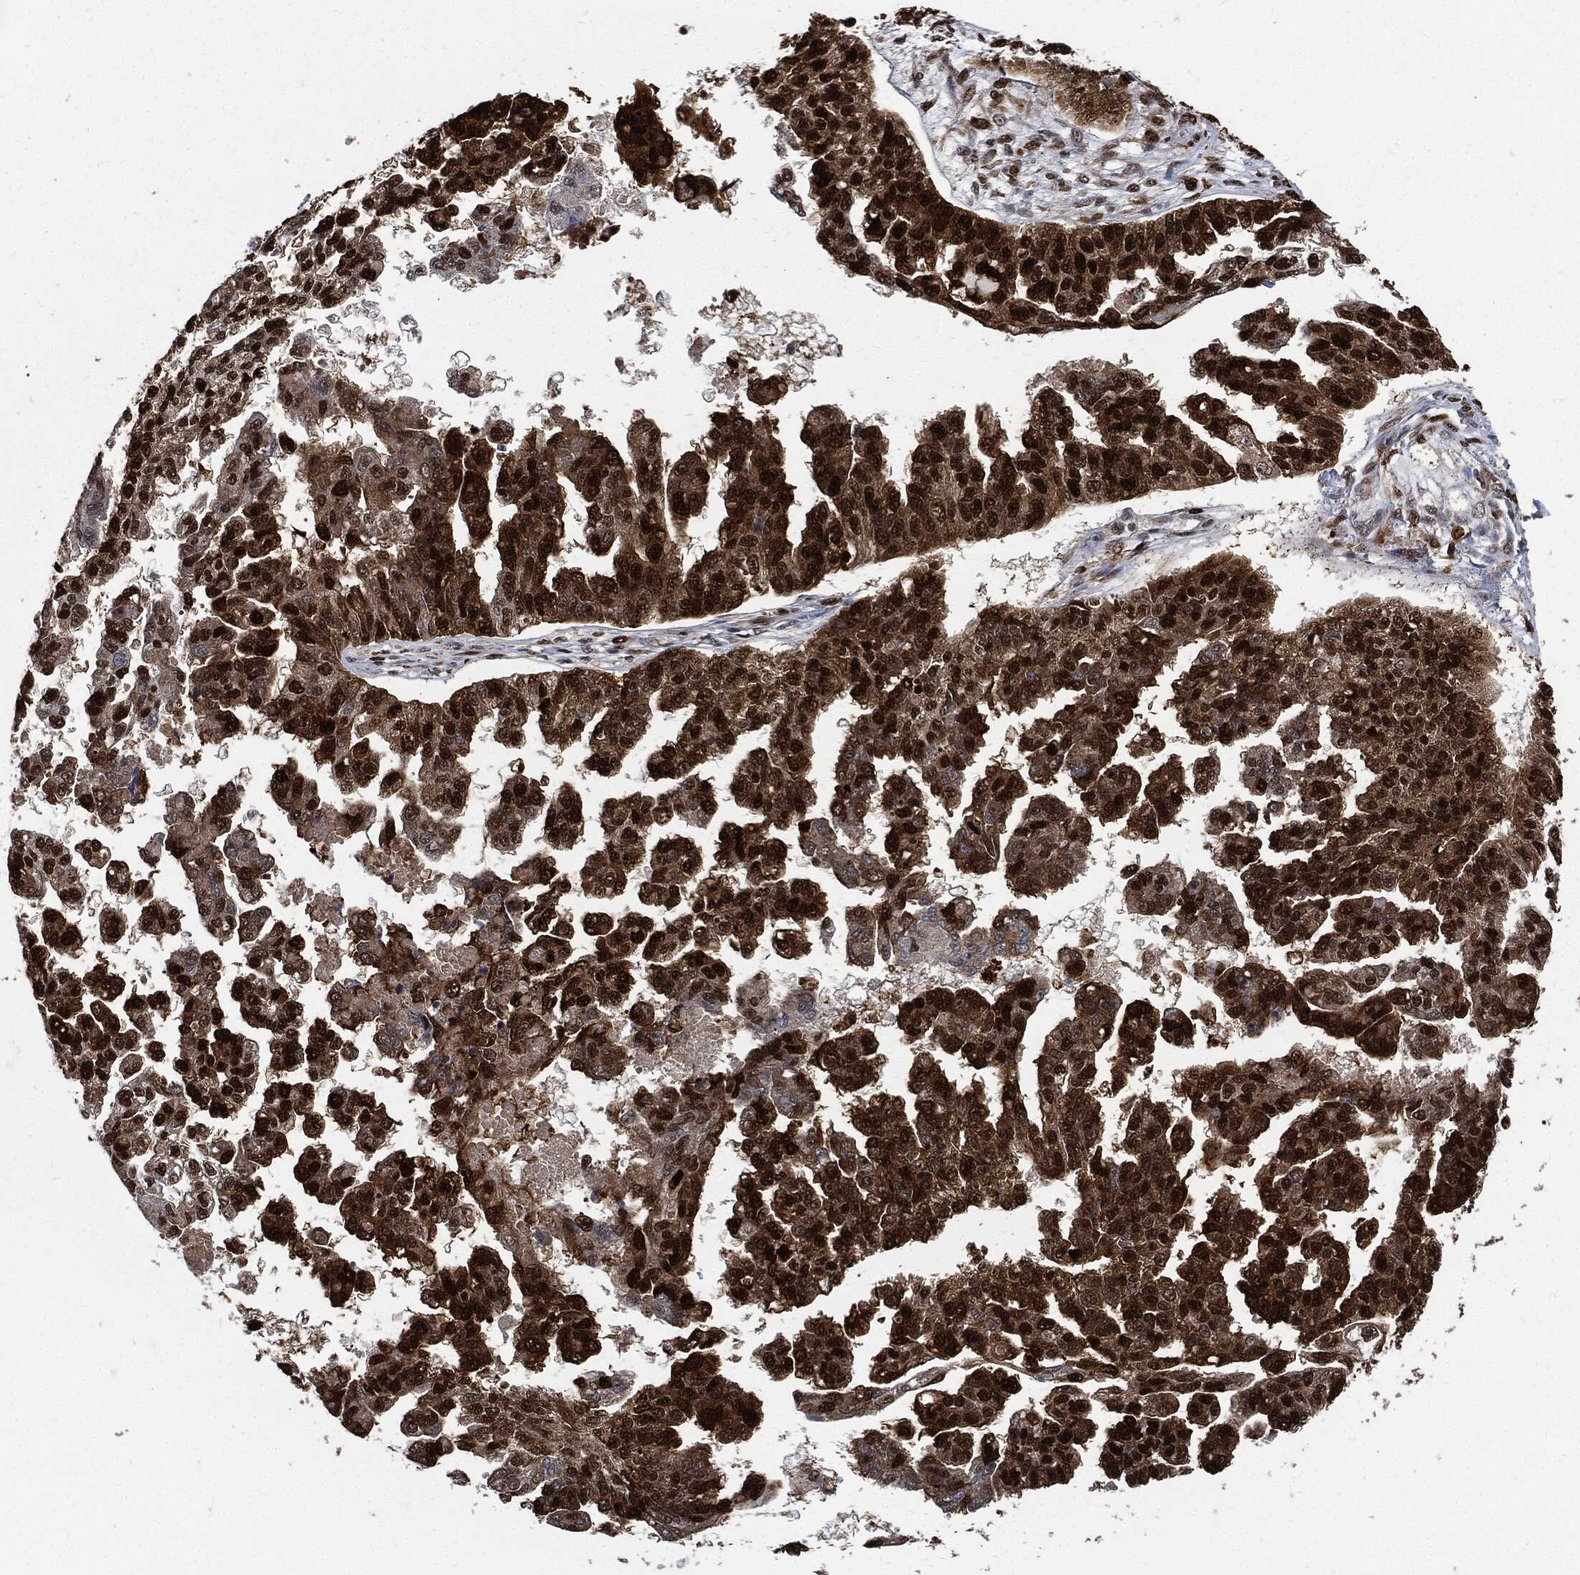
{"staining": {"intensity": "strong", "quantity": ">75%", "location": "nuclear"}, "tissue": "ovarian cancer", "cell_type": "Tumor cells", "image_type": "cancer", "snomed": [{"axis": "morphology", "description": "Cystadenocarcinoma, serous, NOS"}, {"axis": "topography", "description": "Ovary"}], "caption": "A photomicrograph of serous cystadenocarcinoma (ovarian) stained for a protein exhibits strong nuclear brown staining in tumor cells.", "gene": "PCNA", "patient": {"sex": "female", "age": 58}}